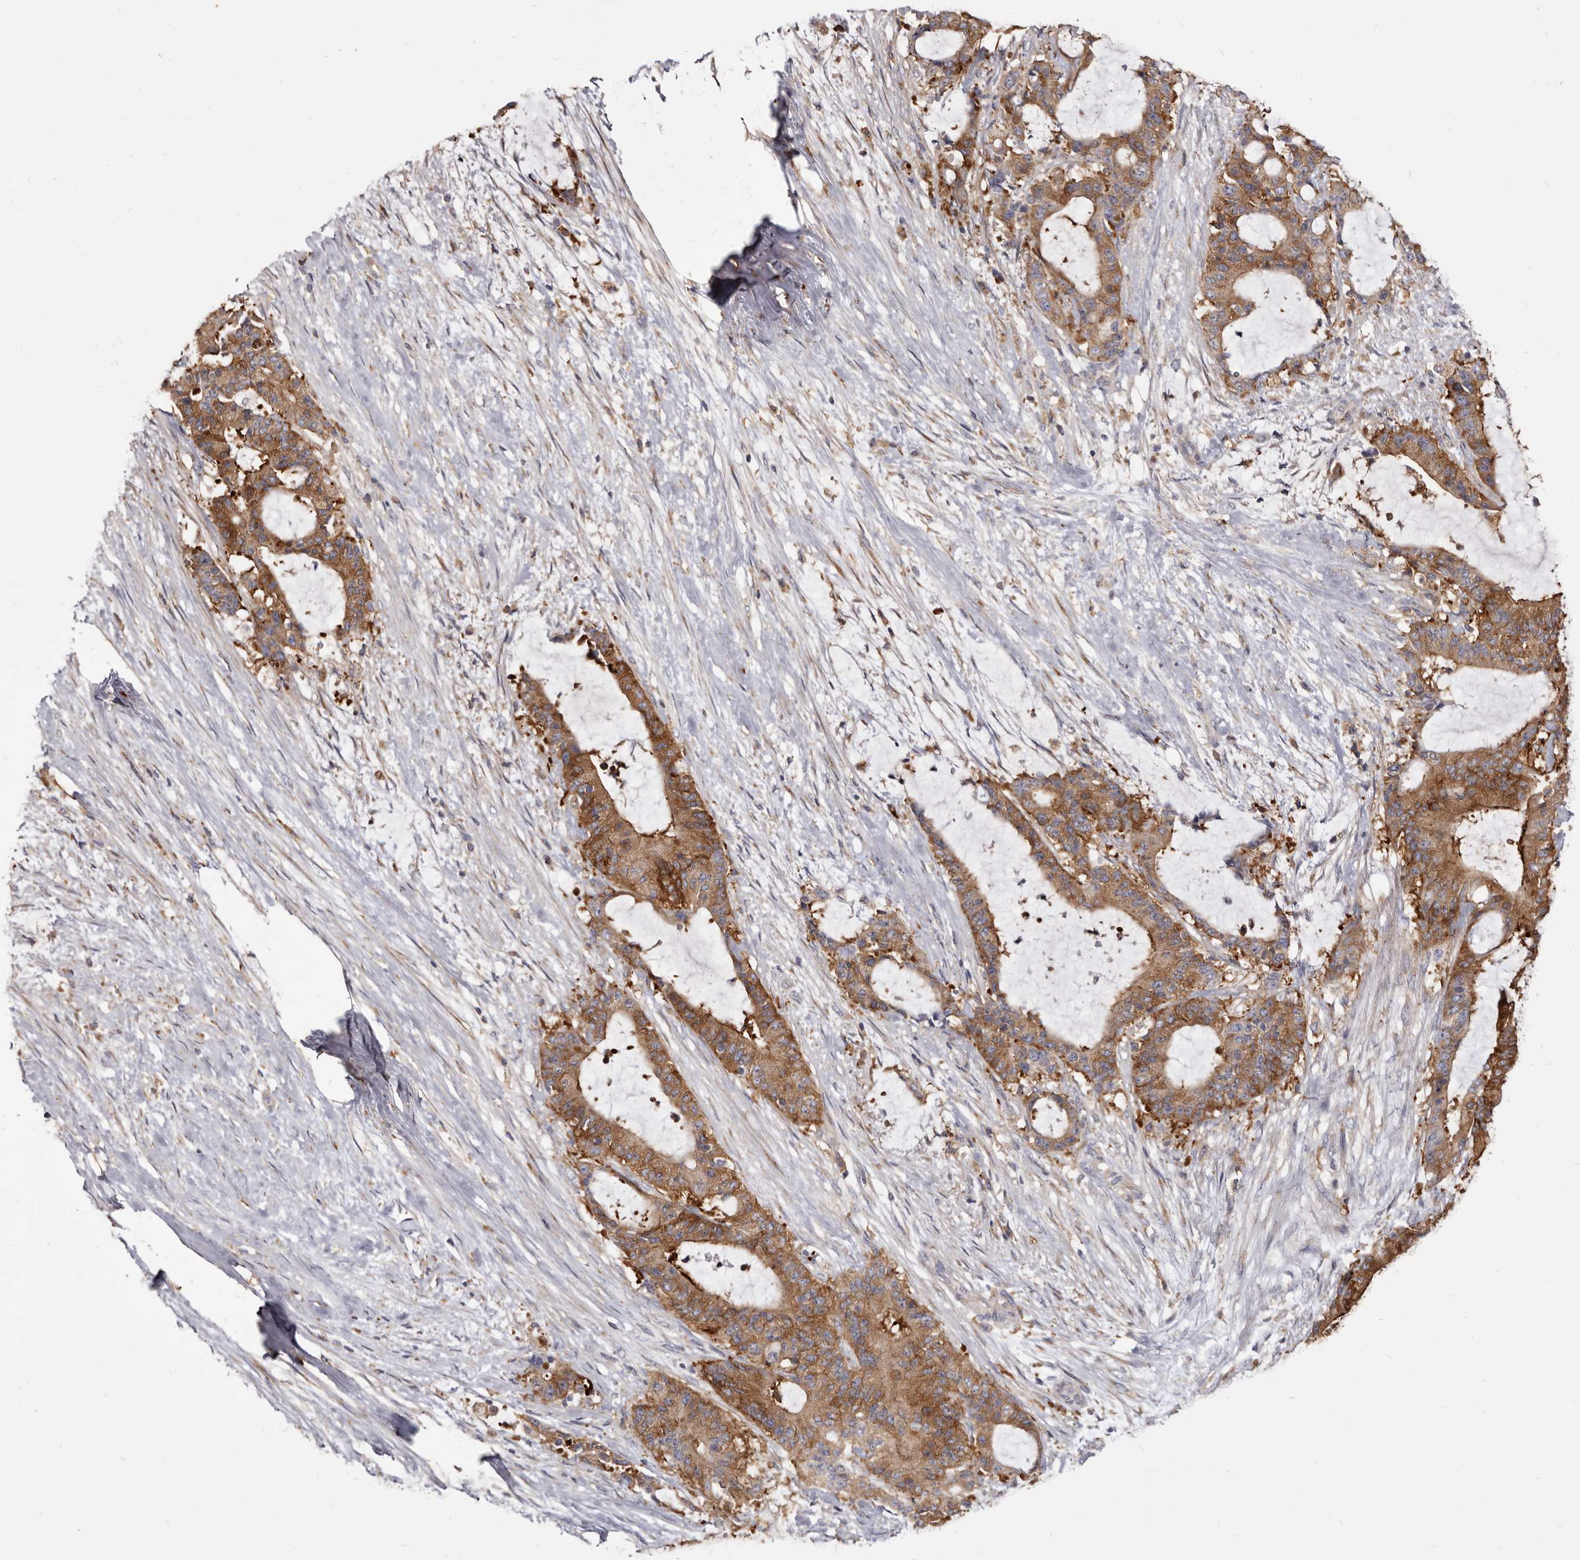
{"staining": {"intensity": "moderate", "quantity": ">75%", "location": "cytoplasmic/membranous"}, "tissue": "liver cancer", "cell_type": "Tumor cells", "image_type": "cancer", "snomed": [{"axis": "morphology", "description": "Normal tissue, NOS"}, {"axis": "morphology", "description": "Cholangiocarcinoma"}, {"axis": "topography", "description": "Liver"}, {"axis": "topography", "description": "Peripheral nerve tissue"}], "caption": "Approximately >75% of tumor cells in human liver cholangiocarcinoma exhibit moderate cytoplasmic/membranous protein expression as visualized by brown immunohistochemical staining.", "gene": "TPD52", "patient": {"sex": "female", "age": 73}}